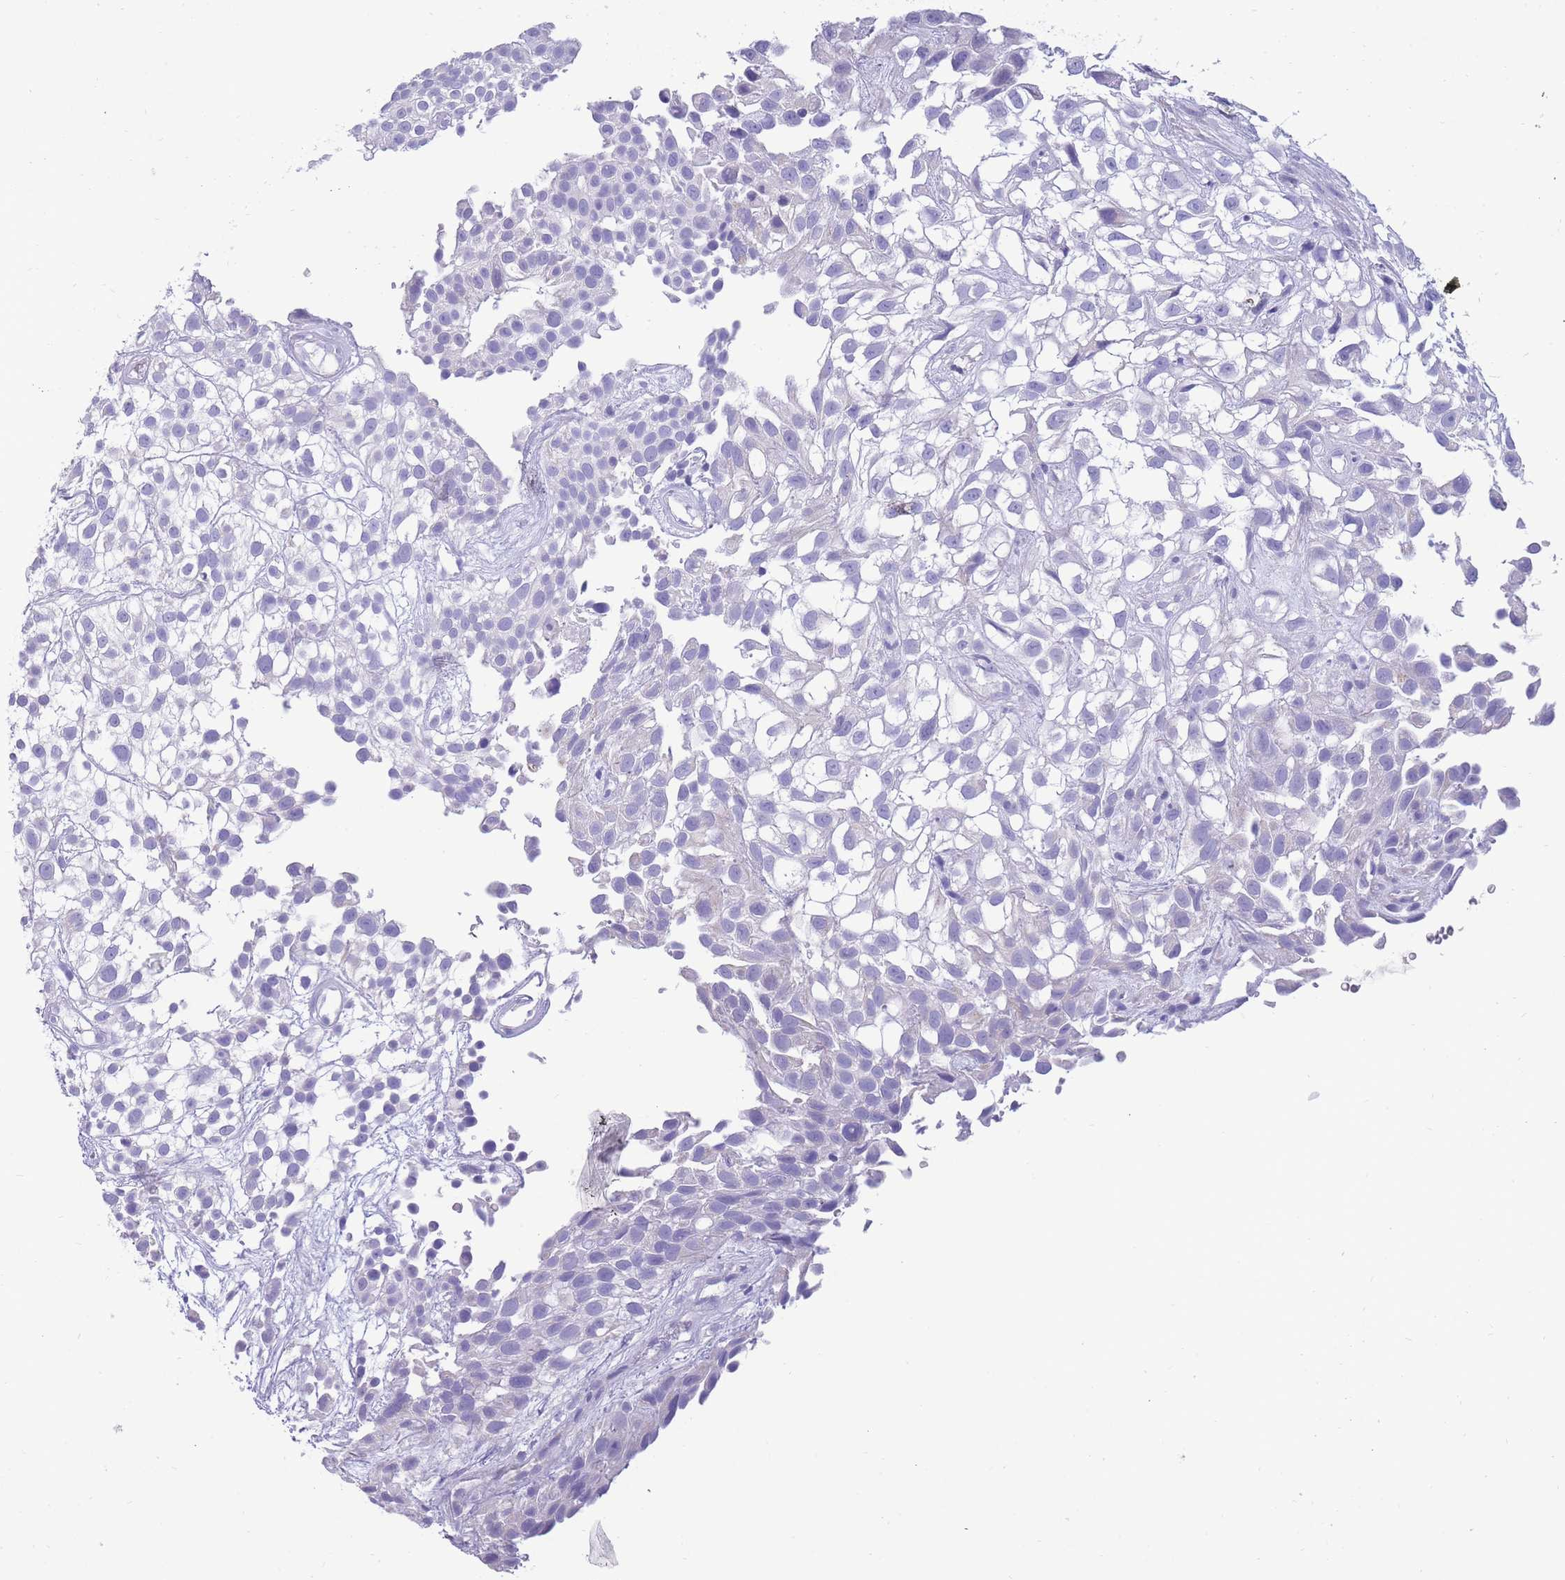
{"staining": {"intensity": "negative", "quantity": "none", "location": "none"}, "tissue": "urothelial cancer", "cell_type": "Tumor cells", "image_type": "cancer", "snomed": [{"axis": "morphology", "description": "Urothelial carcinoma, High grade"}, {"axis": "topography", "description": "Urinary bladder"}], "caption": "This is a photomicrograph of immunohistochemistry (IHC) staining of high-grade urothelial carcinoma, which shows no positivity in tumor cells. (DAB immunohistochemistry visualized using brightfield microscopy, high magnification).", "gene": "INTS2", "patient": {"sex": "male", "age": 56}}